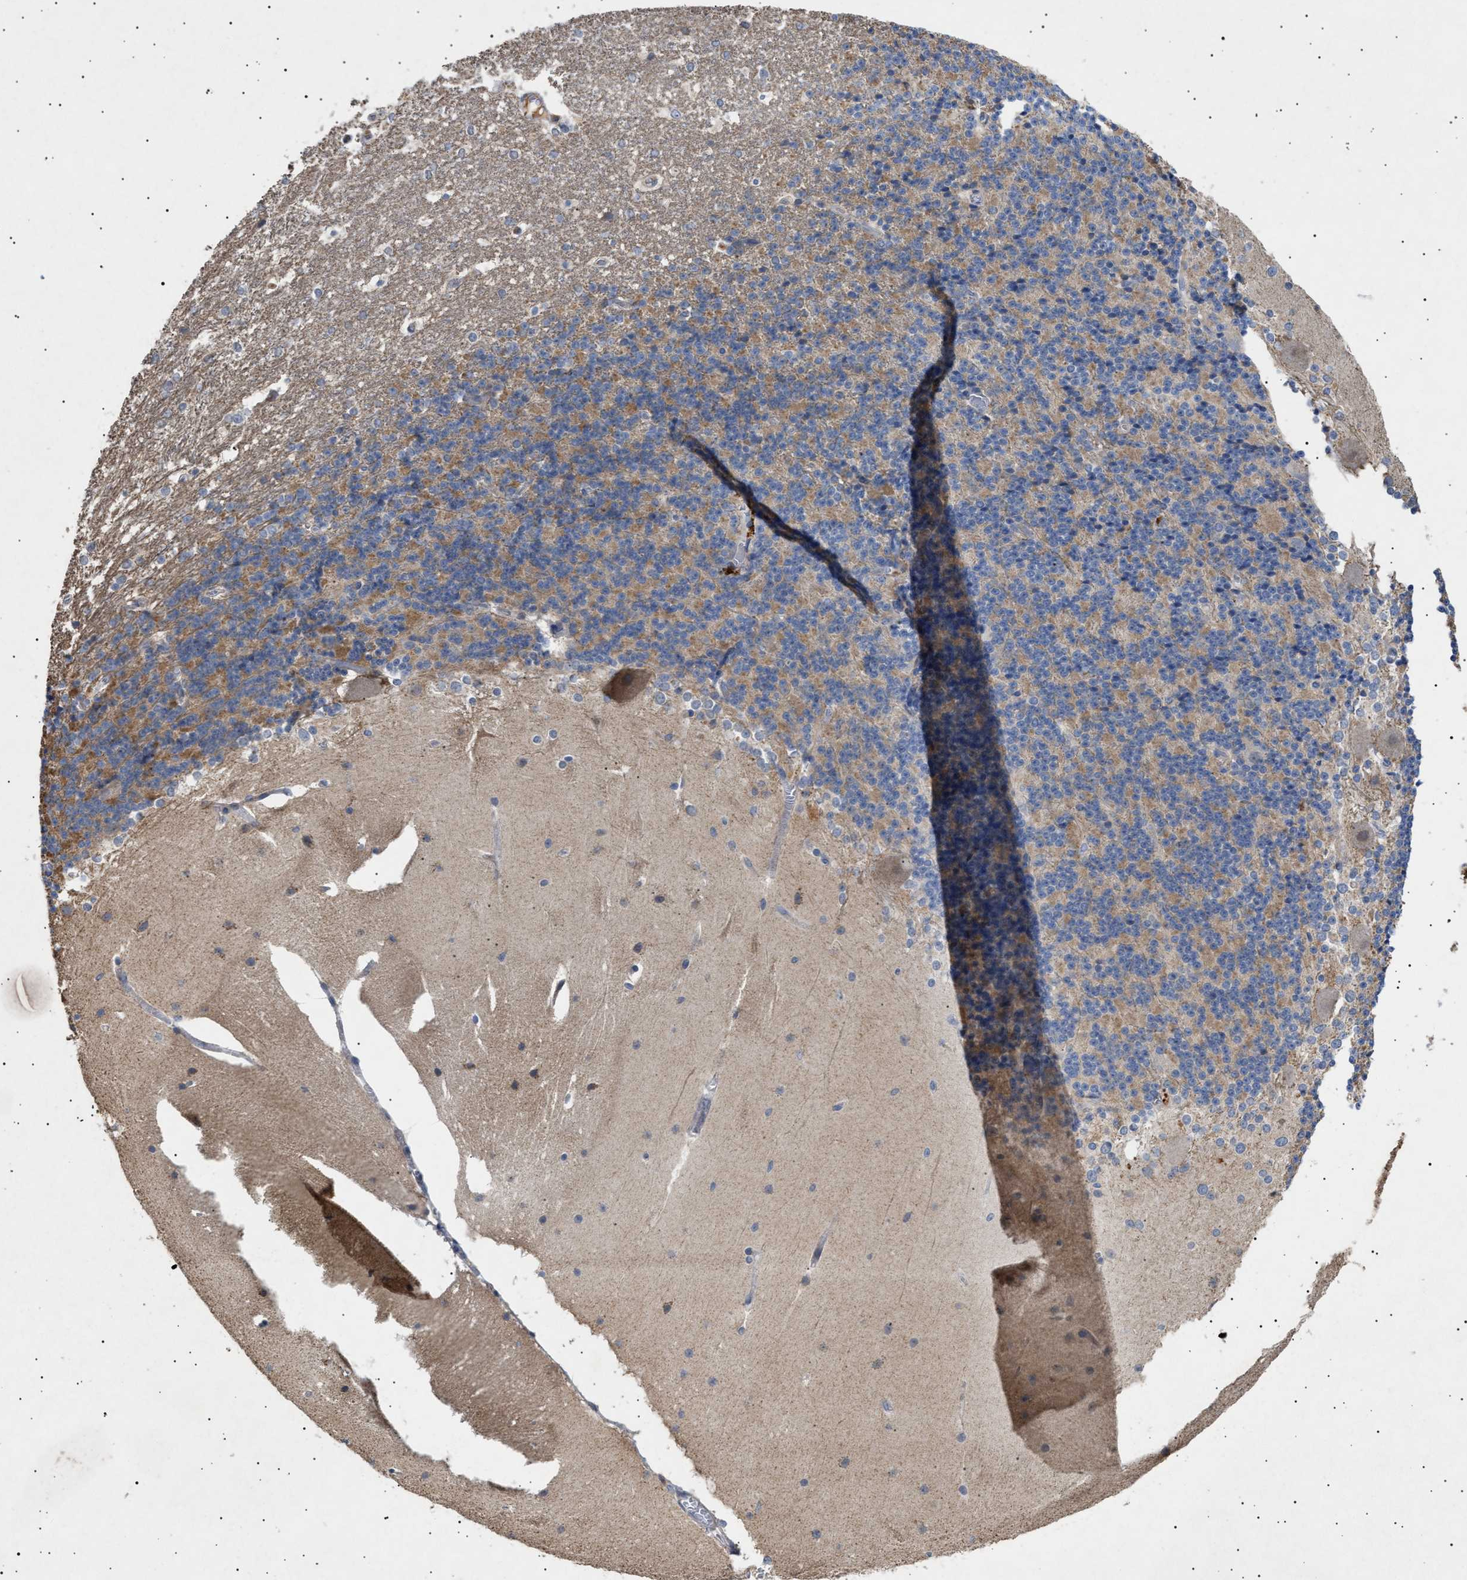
{"staining": {"intensity": "weak", "quantity": "25%-75%", "location": "cytoplasmic/membranous"}, "tissue": "cerebellum", "cell_type": "Cells in granular layer", "image_type": "normal", "snomed": [{"axis": "morphology", "description": "Normal tissue, NOS"}, {"axis": "topography", "description": "Cerebellum"}], "caption": "Cerebellum was stained to show a protein in brown. There is low levels of weak cytoplasmic/membranous staining in approximately 25%-75% of cells in granular layer. Using DAB (brown) and hematoxylin (blue) stains, captured at high magnification using brightfield microscopy.", "gene": "SIRT5", "patient": {"sex": "female", "age": 19}}